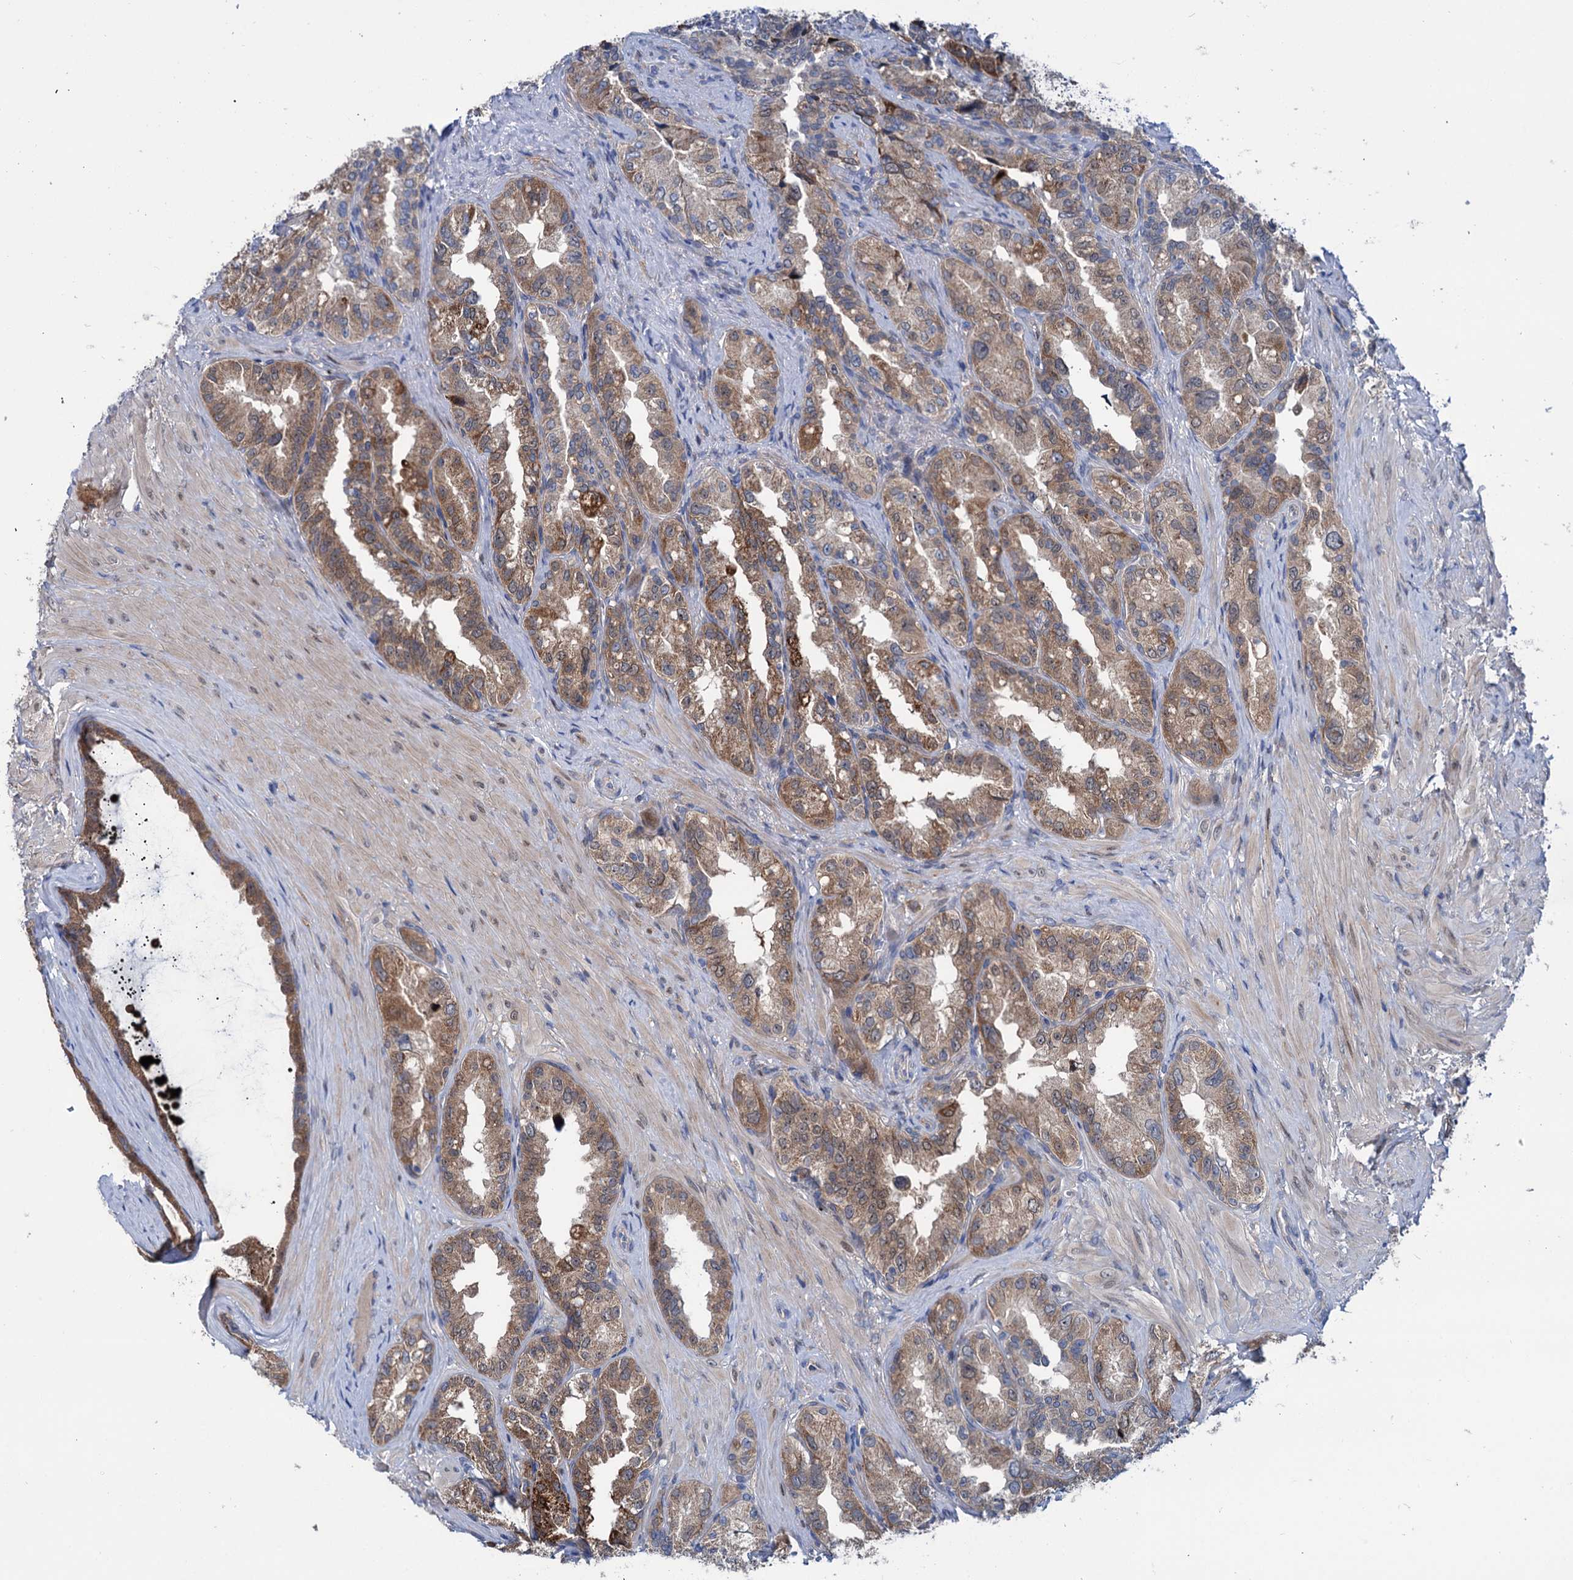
{"staining": {"intensity": "moderate", "quantity": ">75%", "location": "cytoplasmic/membranous"}, "tissue": "seminal vesicle", "cell_type": "Glandular cells", "image_type": "normal", "snomed": [{"axis": "morphology", "description": "Normal tissue, NOS"}, {"axis": "topography", "description": "Seminal veicle"}, {"axis": "topography", "description": "Peripheral nerve tissue"}], "caption": "DAB immunohistochemical staining of normal human seminal vesicle reveals moderate cytoplasmic/membranous protein positivity in about >75% of glandular cells.", "gene": "EYA4", "patient": {"sex": "male", "age": 67}}